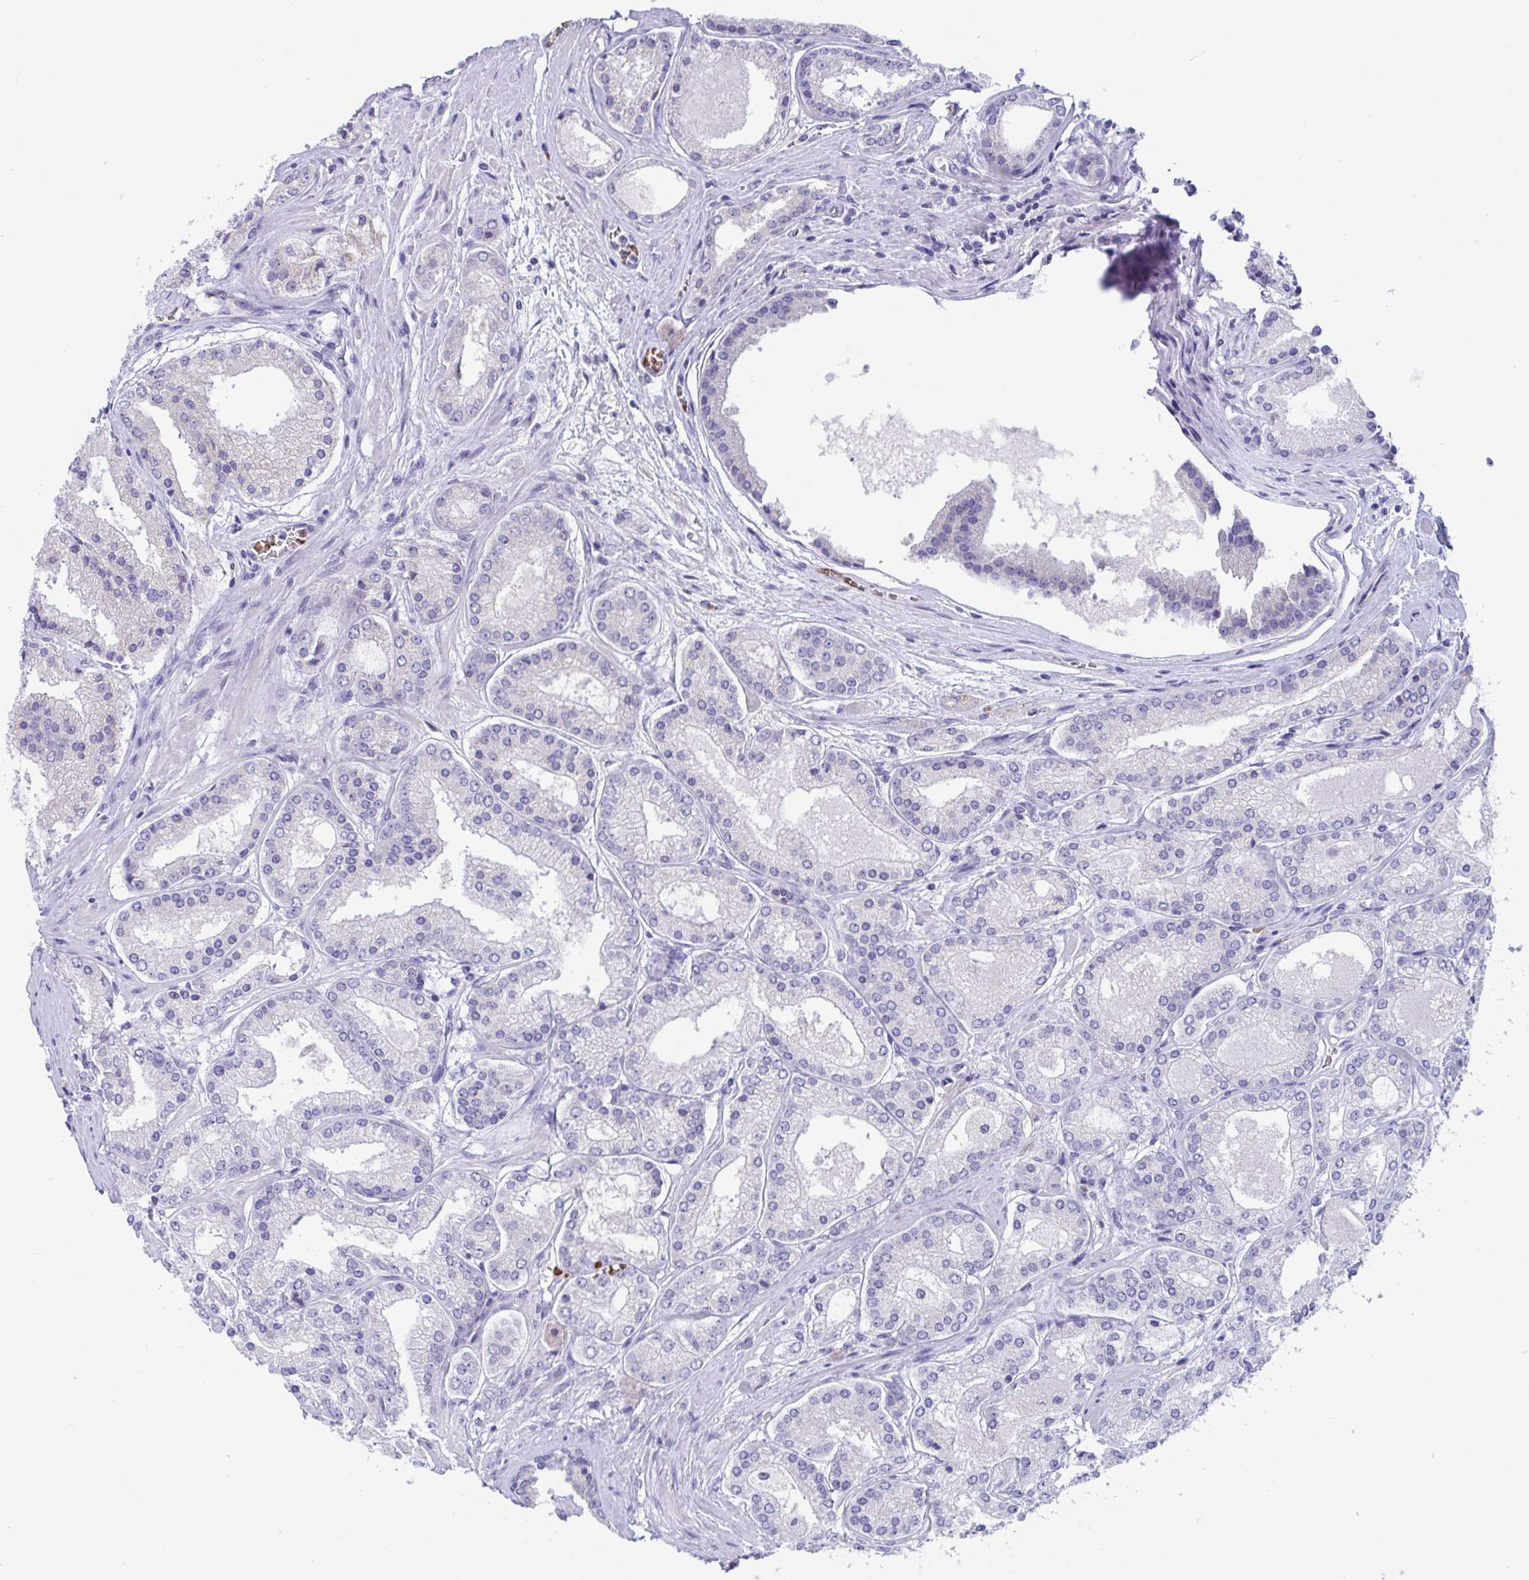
{"staining": {"intensity": "negative", "quantity": "none", "location": "none"}, "tissue": "prostate cancer", "cell_type": "Tumor cells", "image_type": "cancer", "snomed": [{"axis": "morphology", "description": "Adenocarcinoma, High grade"}, {"axis": "topography", "description": "Prostate"}], "caption": "Tumor cells are negative for protein expression in human prostate cancer (high-grade adenocarcinoma).", "gene": "TTC30B", "patient": {"sex": "male", "age": 67}}